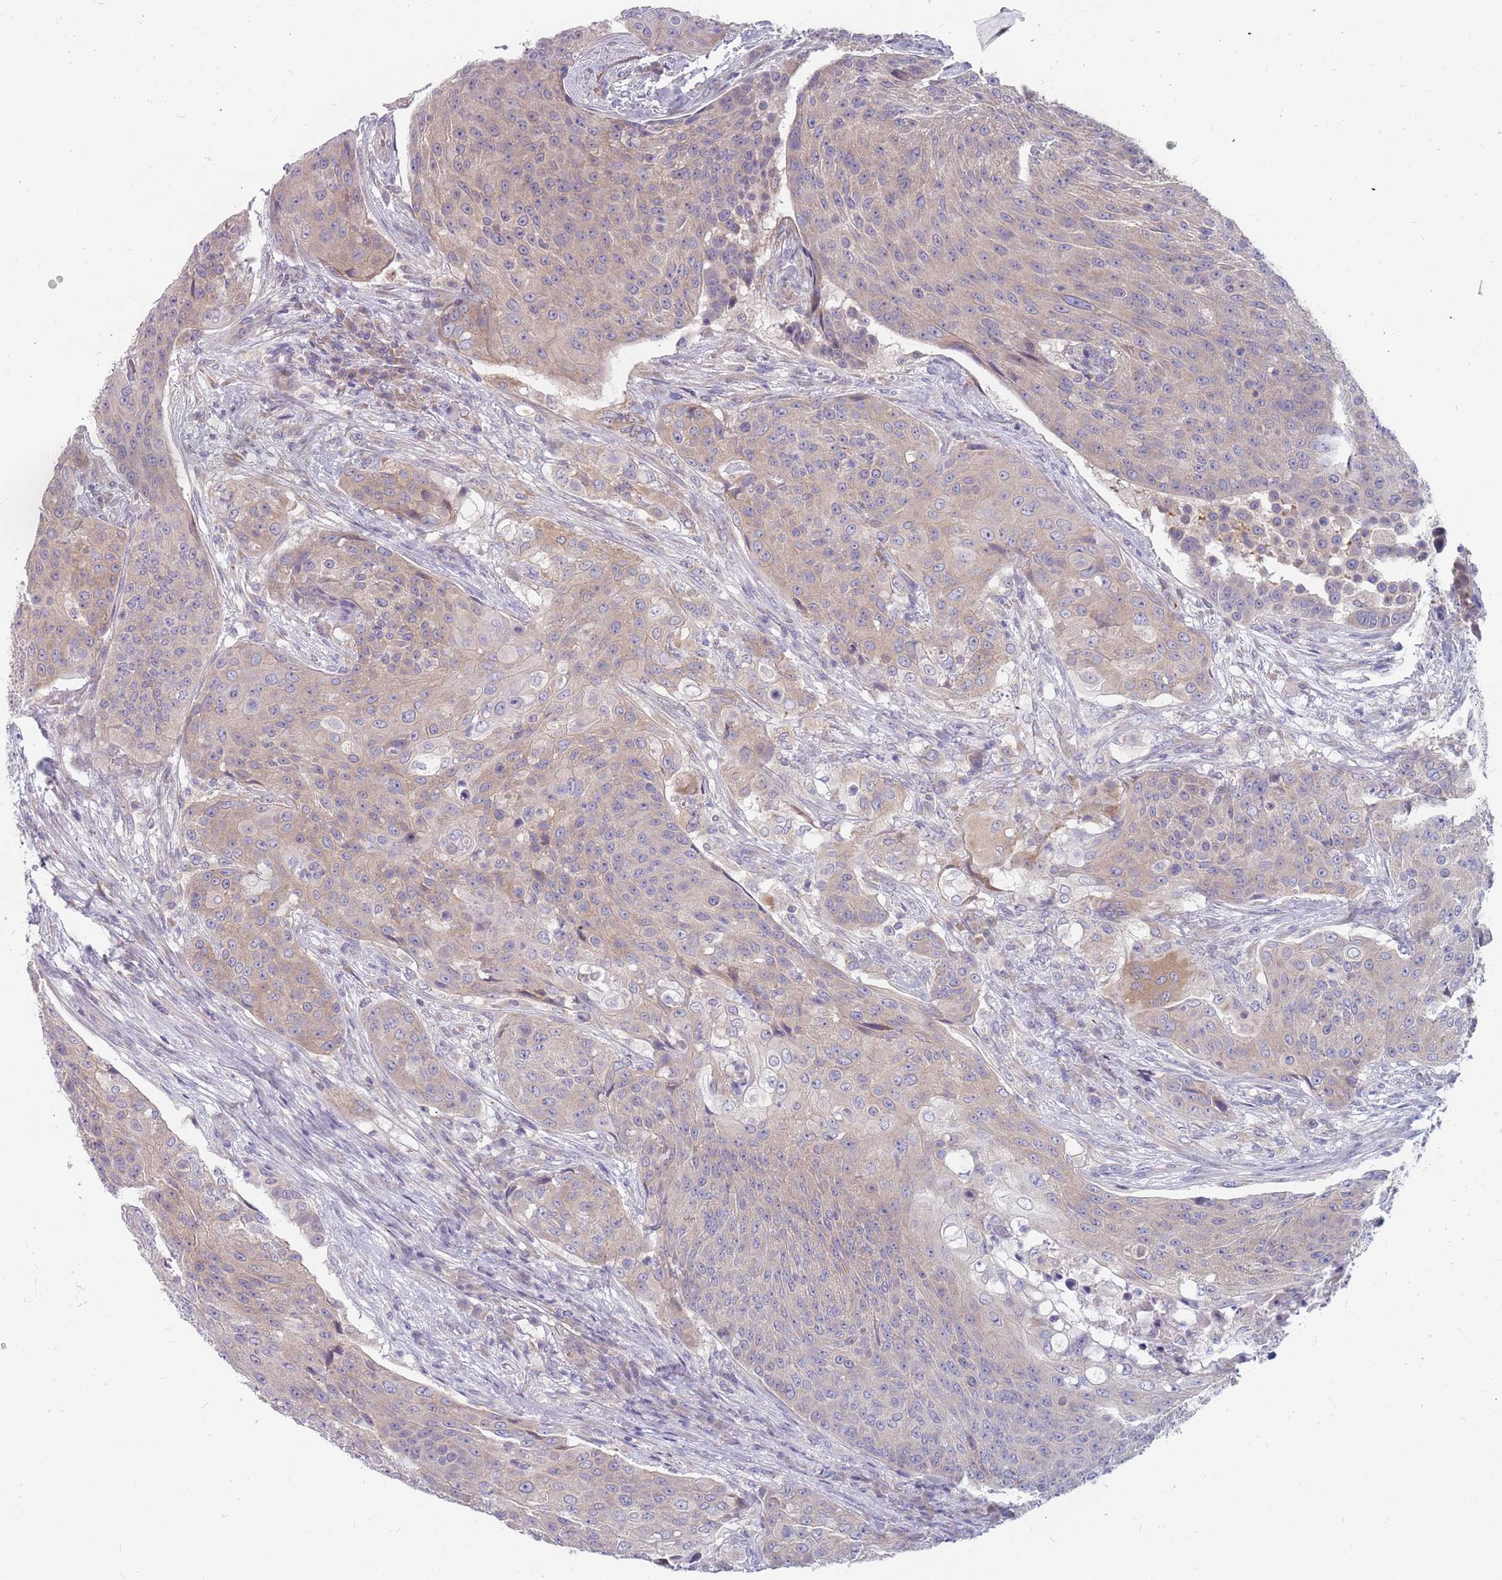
{"staining": {"intensity": "weak", "quantity": ">75%", "location": "cytoplasmic/membranous"}, "tissue": "urothelial cancer", "cell_type": "Tumor cells", "image_type": "cancer", "snomed": [{"axis": "morphology", "description": "Urothelial carcinoma, High grade"}, {"axis": "topography", "description": "Urinary bladder"}], "caption": "Urothelial carcinoma (high-grade) tissue demonstrates weak cytoplasmic/membranous expression in about >75% of tumor cells", "gene": "CMTR2", "patient": {"sex": "female", "age": 63}}